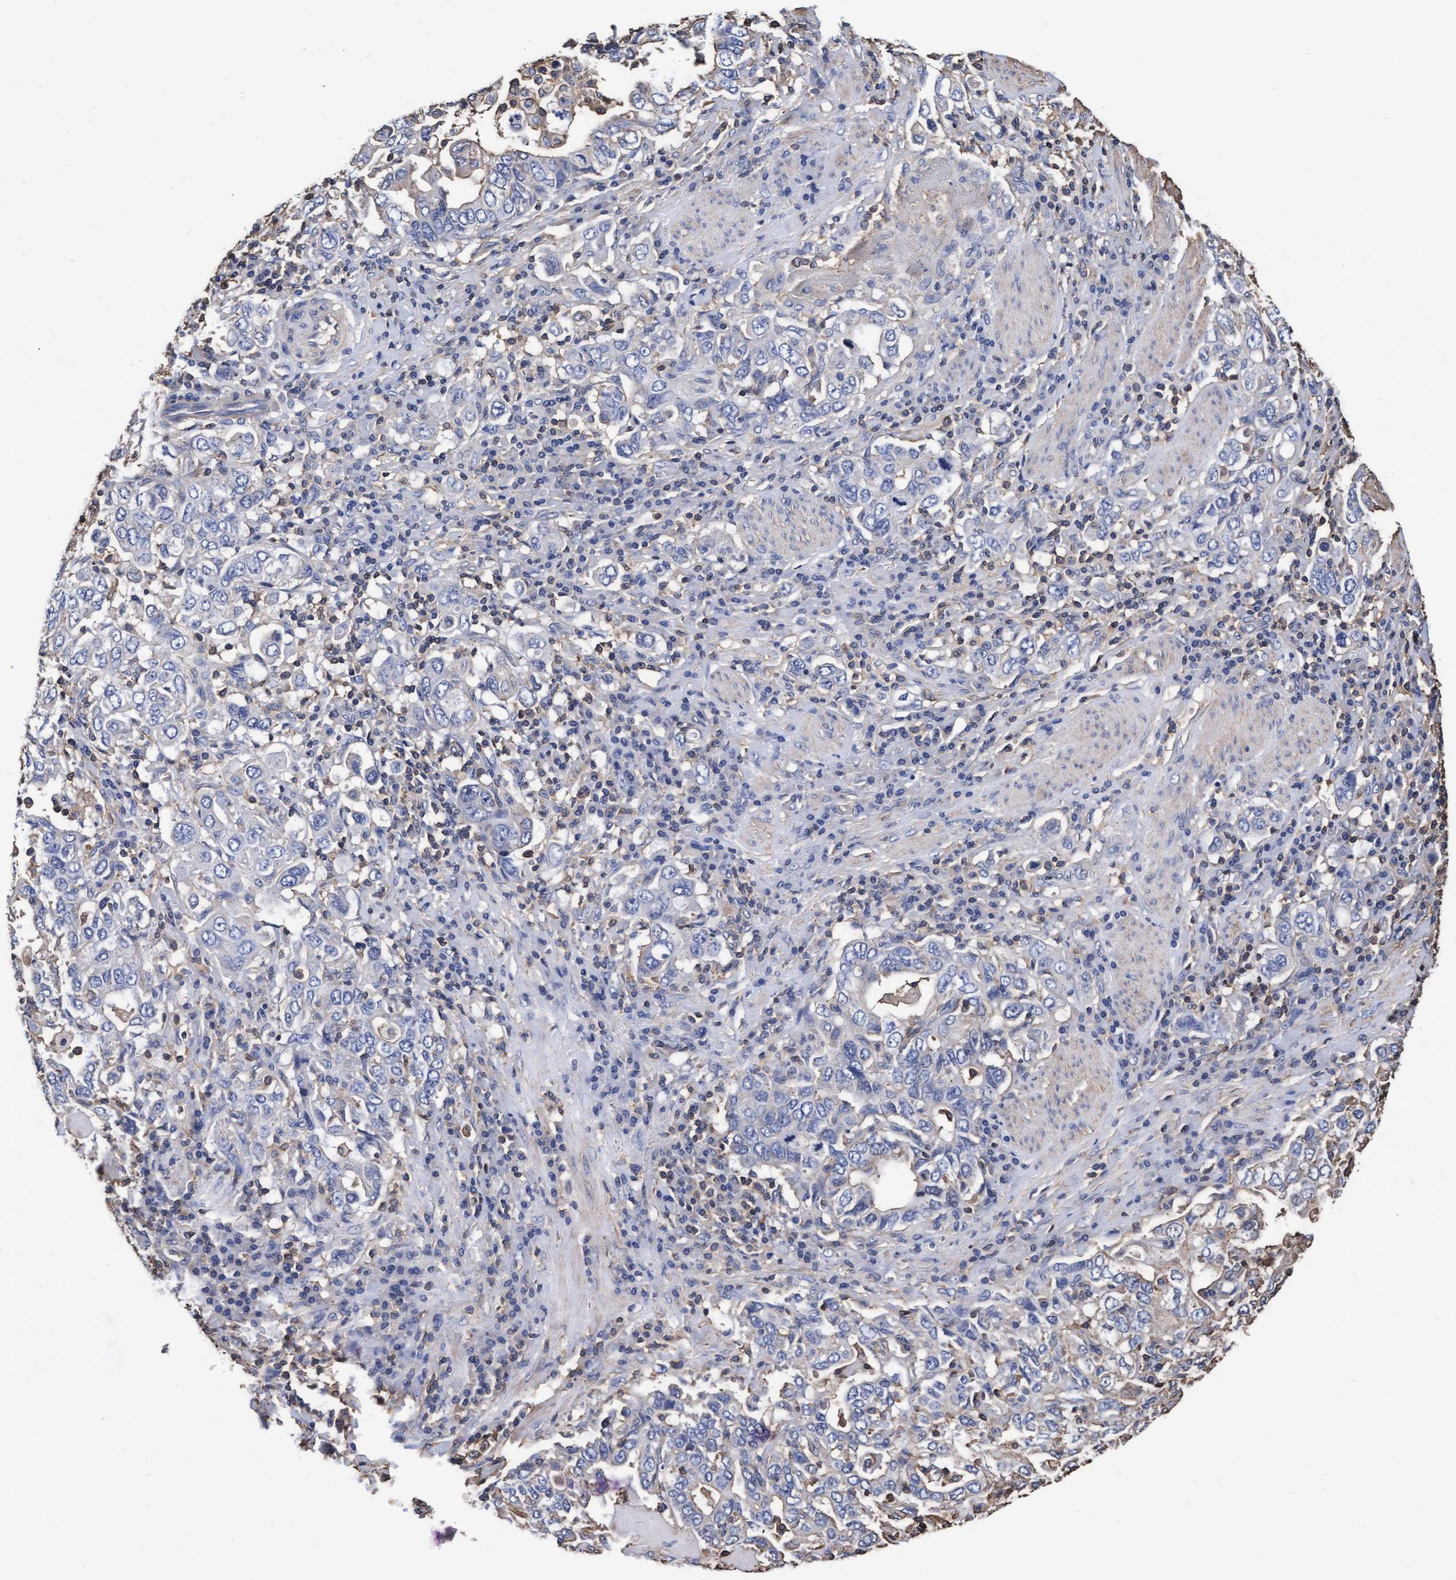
{"staining": {"intensity": "negative", "quantity": "none", "location": "none"}, "tissue": "stomach cancer", "cell_type": "Tumor cells", "image_type": "cancer", "snomed": [{"axis": "morphology", "description": "Adenocarcinoma, NOS"}, {"axis": "topography", "description": "Stomach, upper"}], "caption": "Stomach cancer was stained to show a protein in brown. There is no significant staining in tumor cells.", "gene": "GRHPR", "patient": {"sex": "male", "age": 62}}